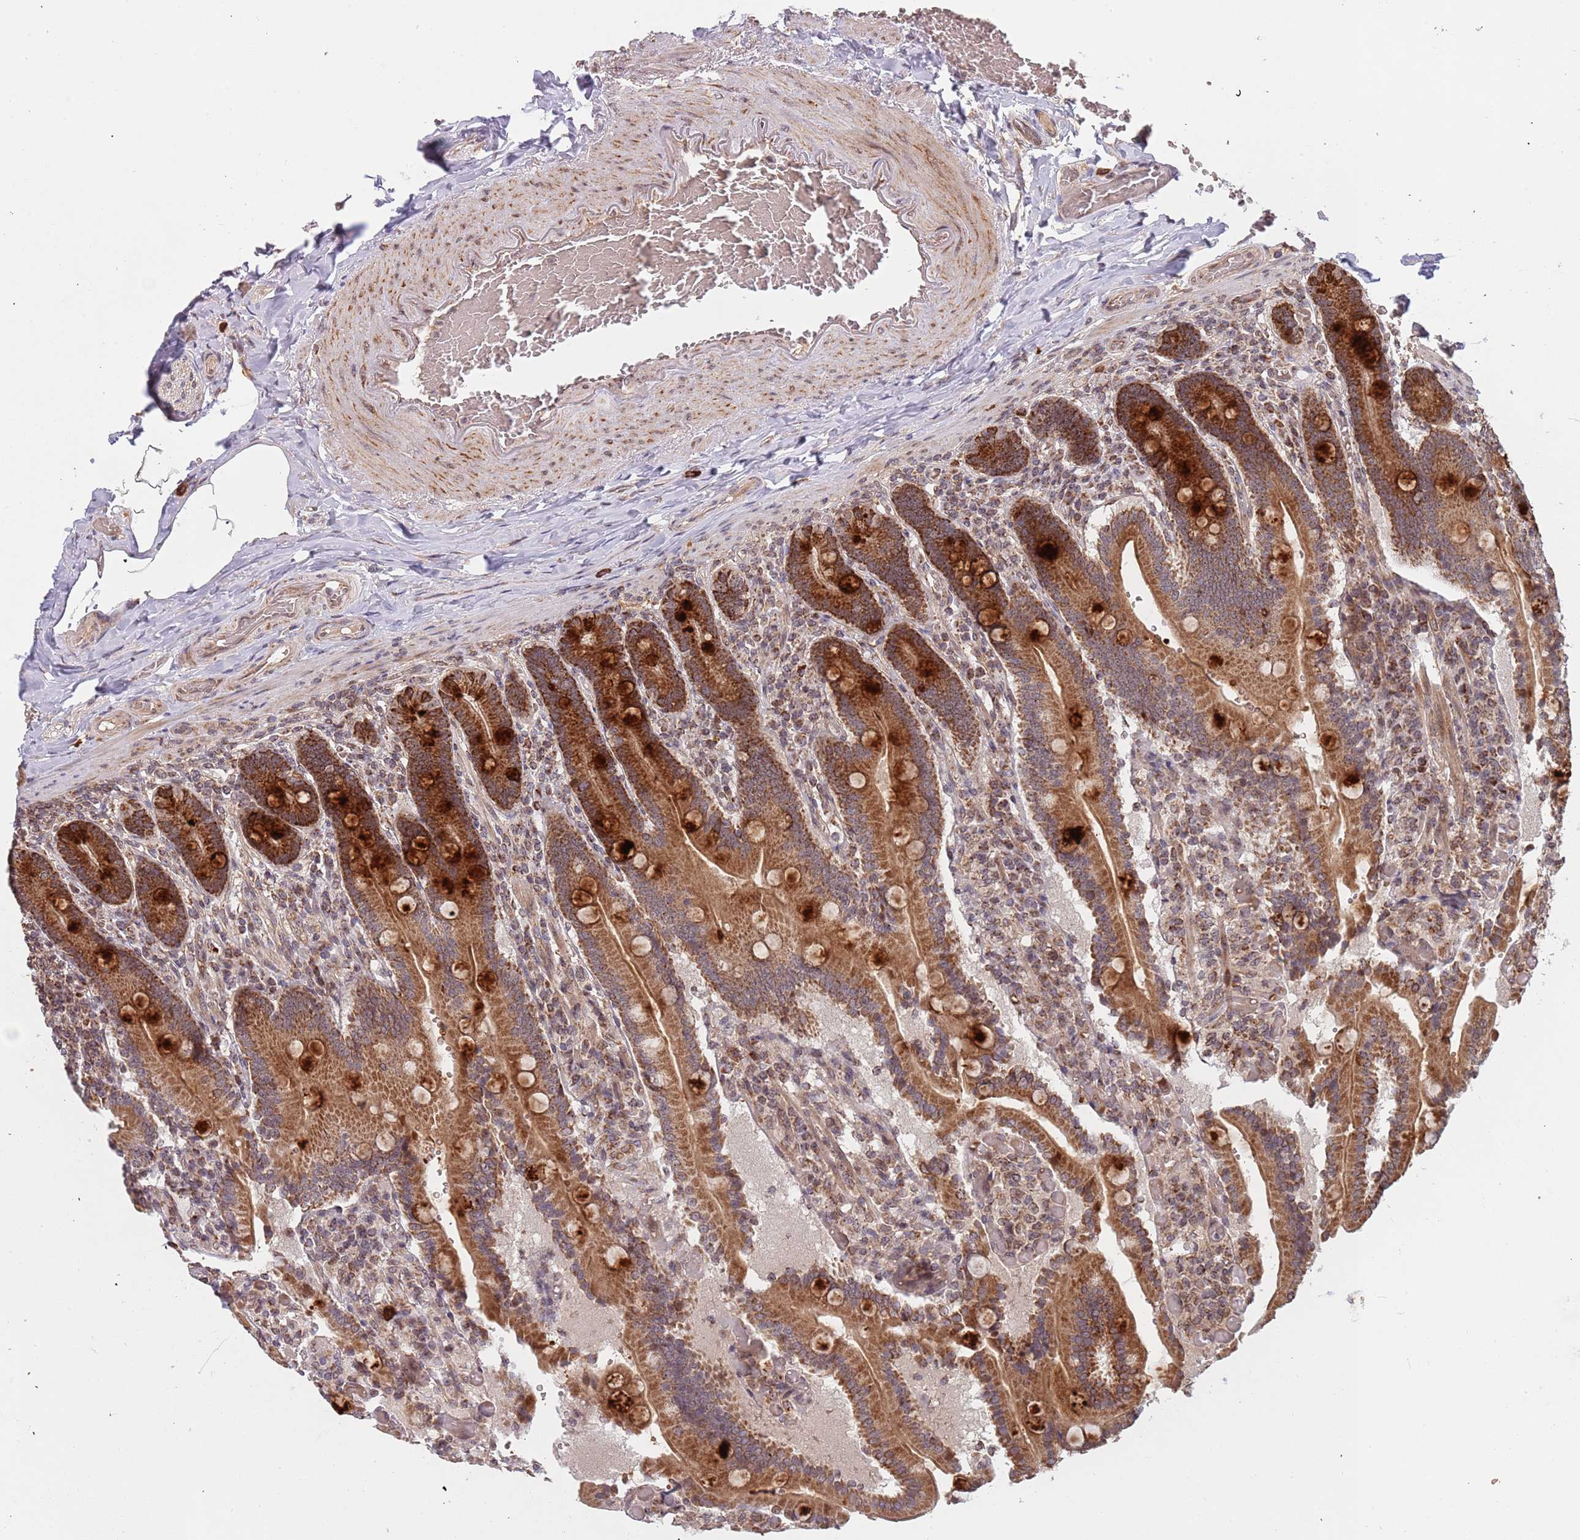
{"staining": {"intensity": "strong", "quantity": ">75%", "location": "cytoplasmic/membranous"}, "tissue": "duodenum", "cell_type": "Glandular cells", "image_type": "normal", "snomed": [{"axis": "morphology", "description": "Normal tissue, NOS"}, {"axis": "topography", "description": "Duodenum"}], "caption": "A brown stain highlights strong cytoplasmic/membranous positivity of a protein in glandular cells of normal duodenum. Nuclei are stained in blue.", "gene": "DCHS1", "patient": {"sex": "female", "age": 62}}